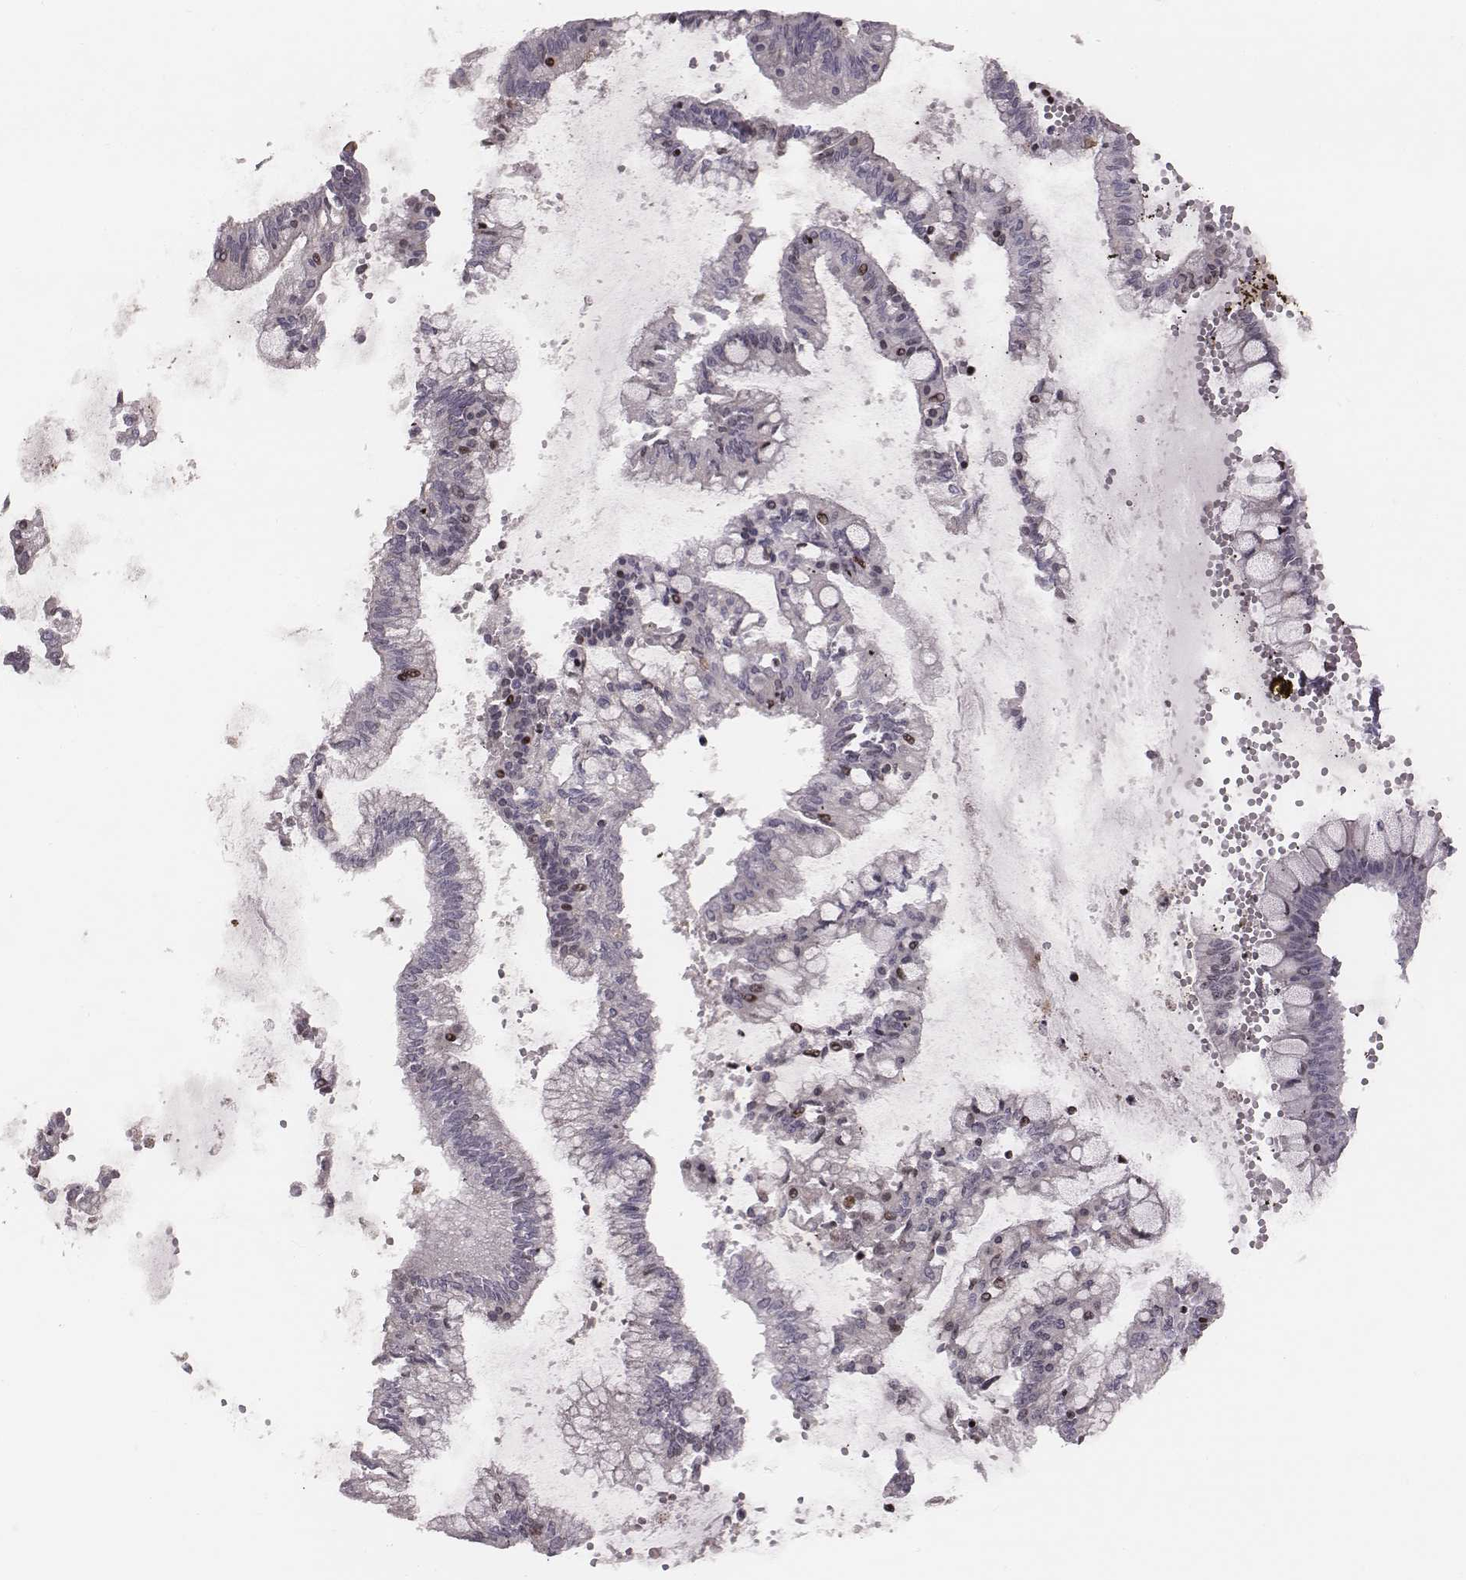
{"staining": {"intensity": "negative", "quantity": "none", "location": "none"}, "tissue": "ovarian cancer", "cell_type": "Tumor cells", "image_type": "cancer", "snomed": [{"axis": "morphology", "description": "Cystadenocarcinoma, mucinous, NOS"}, {"axis": "topography", "description": "Ovary"}], "caption": "DAB immunohistochemical staining of ovarian cancer (mucinous cystadenocarcinoma) exhibits no significant expression in tumor cells. The staining was performed using DAB (3,3'-diaminobenzidine) to visualize the protein expression in brown, while the nuclei were stained in blue with hematoxylin (Magnification: 20x).", "gene": "NDC1", "patient": {"sex": "female", "age": 67}}